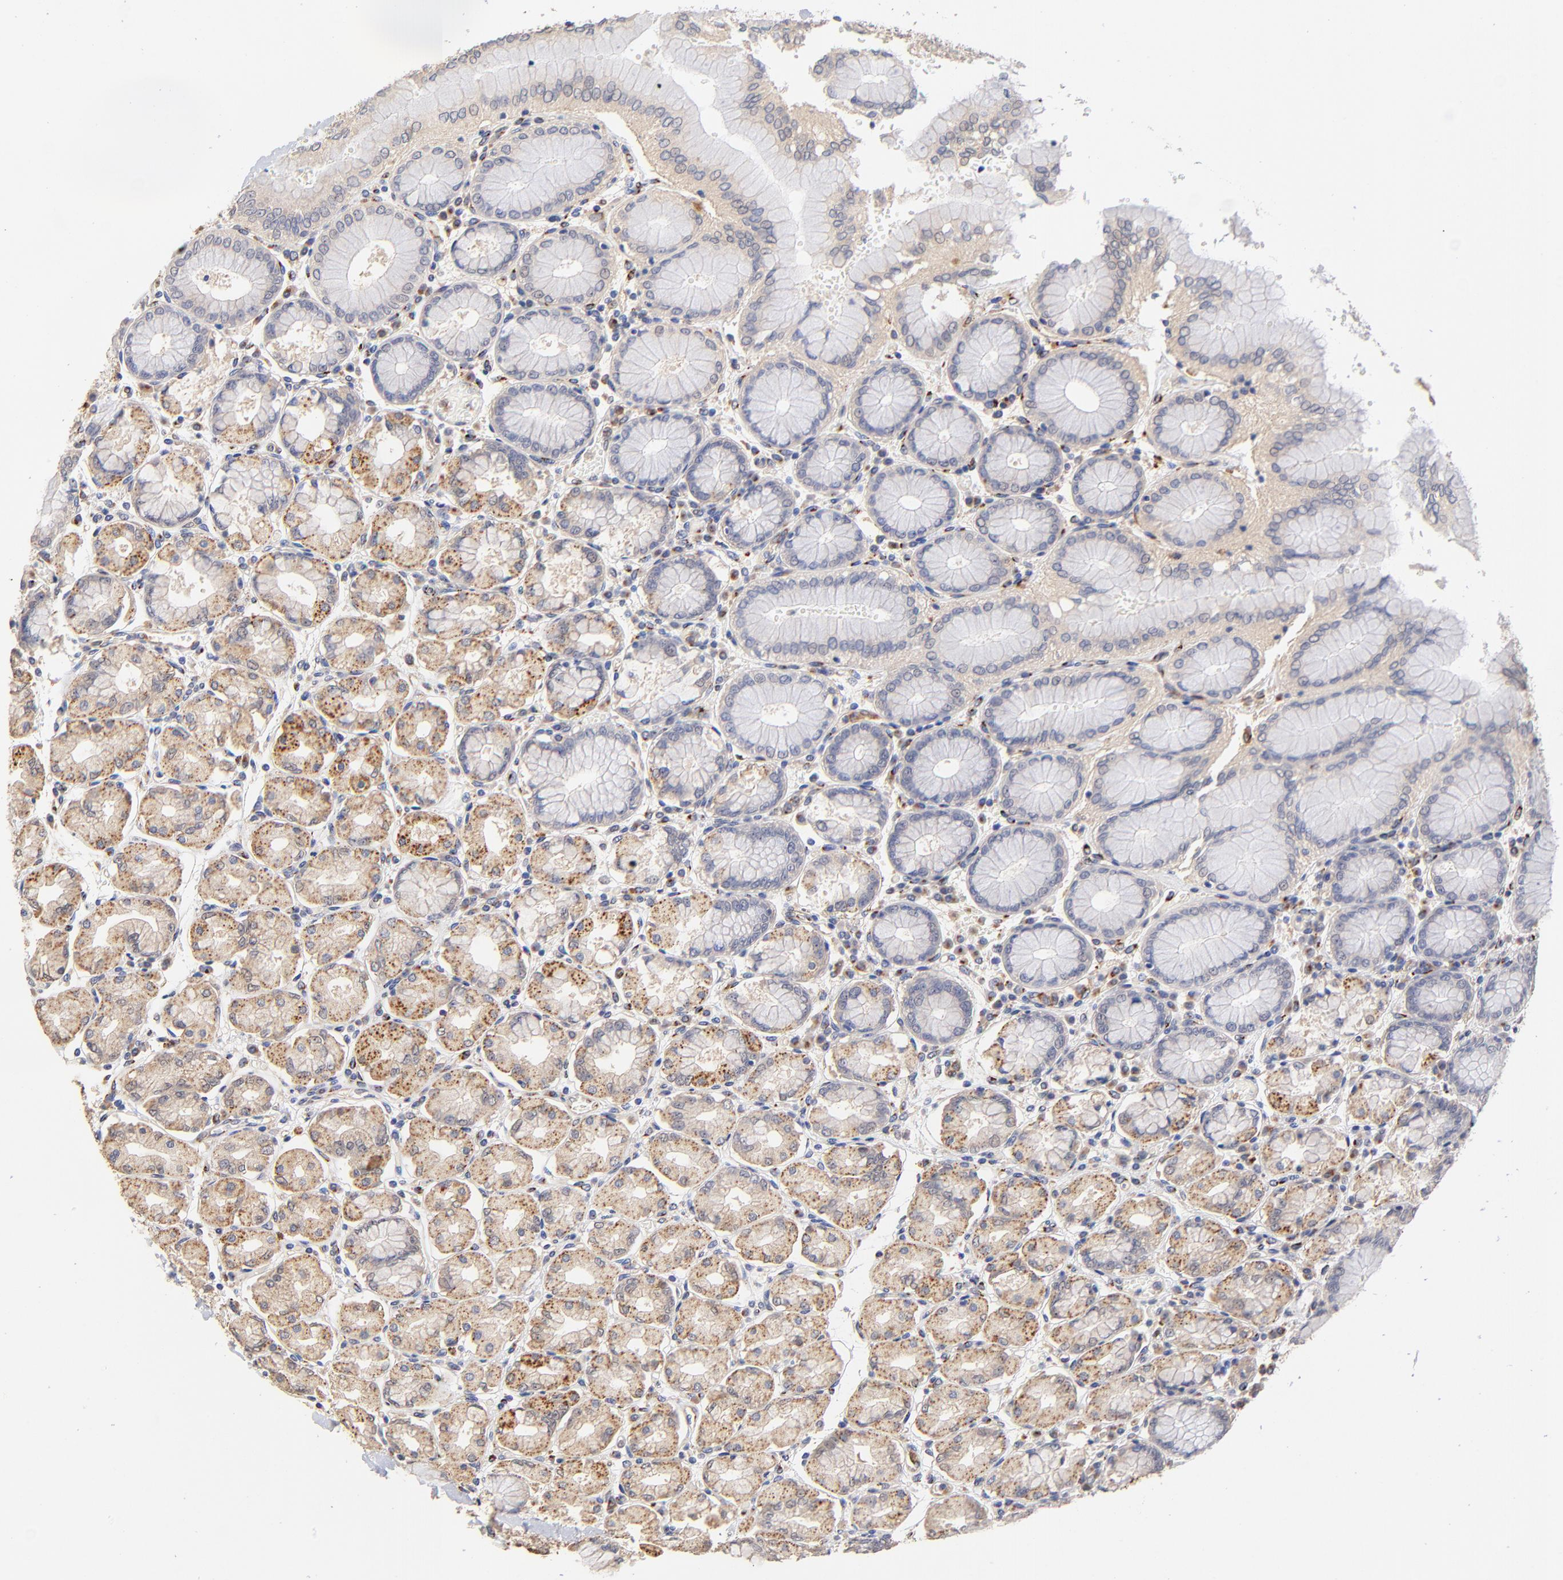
{"staining": {"intensity": "moderate", "quantity": "25%-75%", "location": "cytoplasmic/membranous"}, "tissue": "stomach", "cell_type": "Glandular cells", "image_type": "normal", "snomed": [{"axis": "morphology", "description": "Normal tissue, NOS"}, {"axis": "topography", "description": "Stomach, upper"}, {"axis": "topography", "description": "Stomach"}], "caption": "This is a histology image of immunohistochemistry (IHC) staining of benign stomach, which shows moderate staining in the cytoplasmic/membranous of glandular cells.", "gene": "FMNL3", "patient": {"sex": "male", "age": 76}}